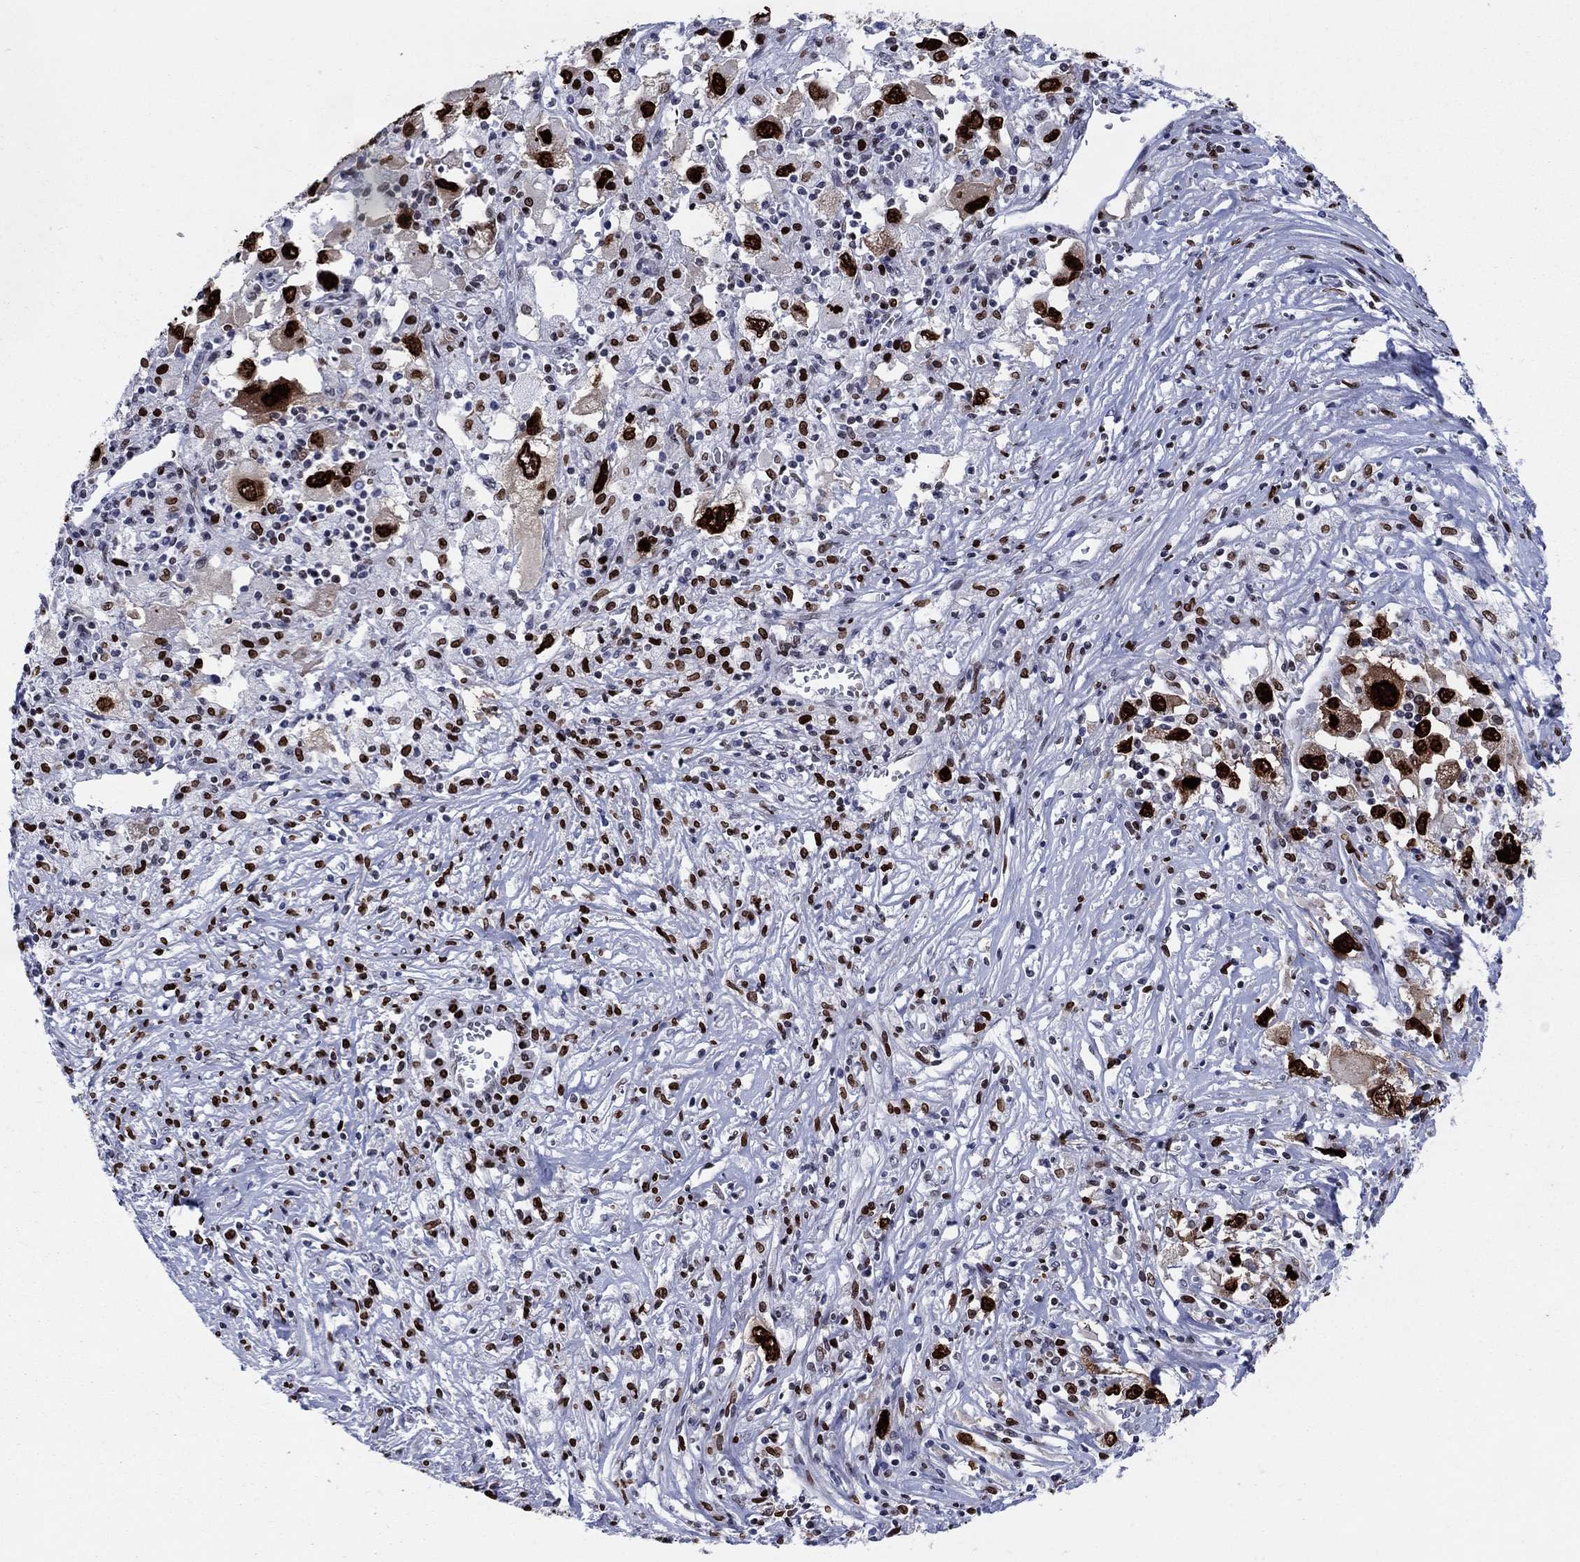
{"staining": {"intensity": "strong", "quantity": ">75%", "location": "nuclear"}, "tissue": "melanoma", "cell_type": "Tumor cells", "image_type": "cancer", "snomed": [{"axis": "morphology", "description": "Malignant melanoma, Metastatic site"}, {"axis": "topography", "description": "Soft tissue"}], "caption": "A brown stain shows strong nuclear staining of a protein in human melanoma tumor cells.", "gene": "HMGA1", "patient": {"sex": "male", "age": 50}}